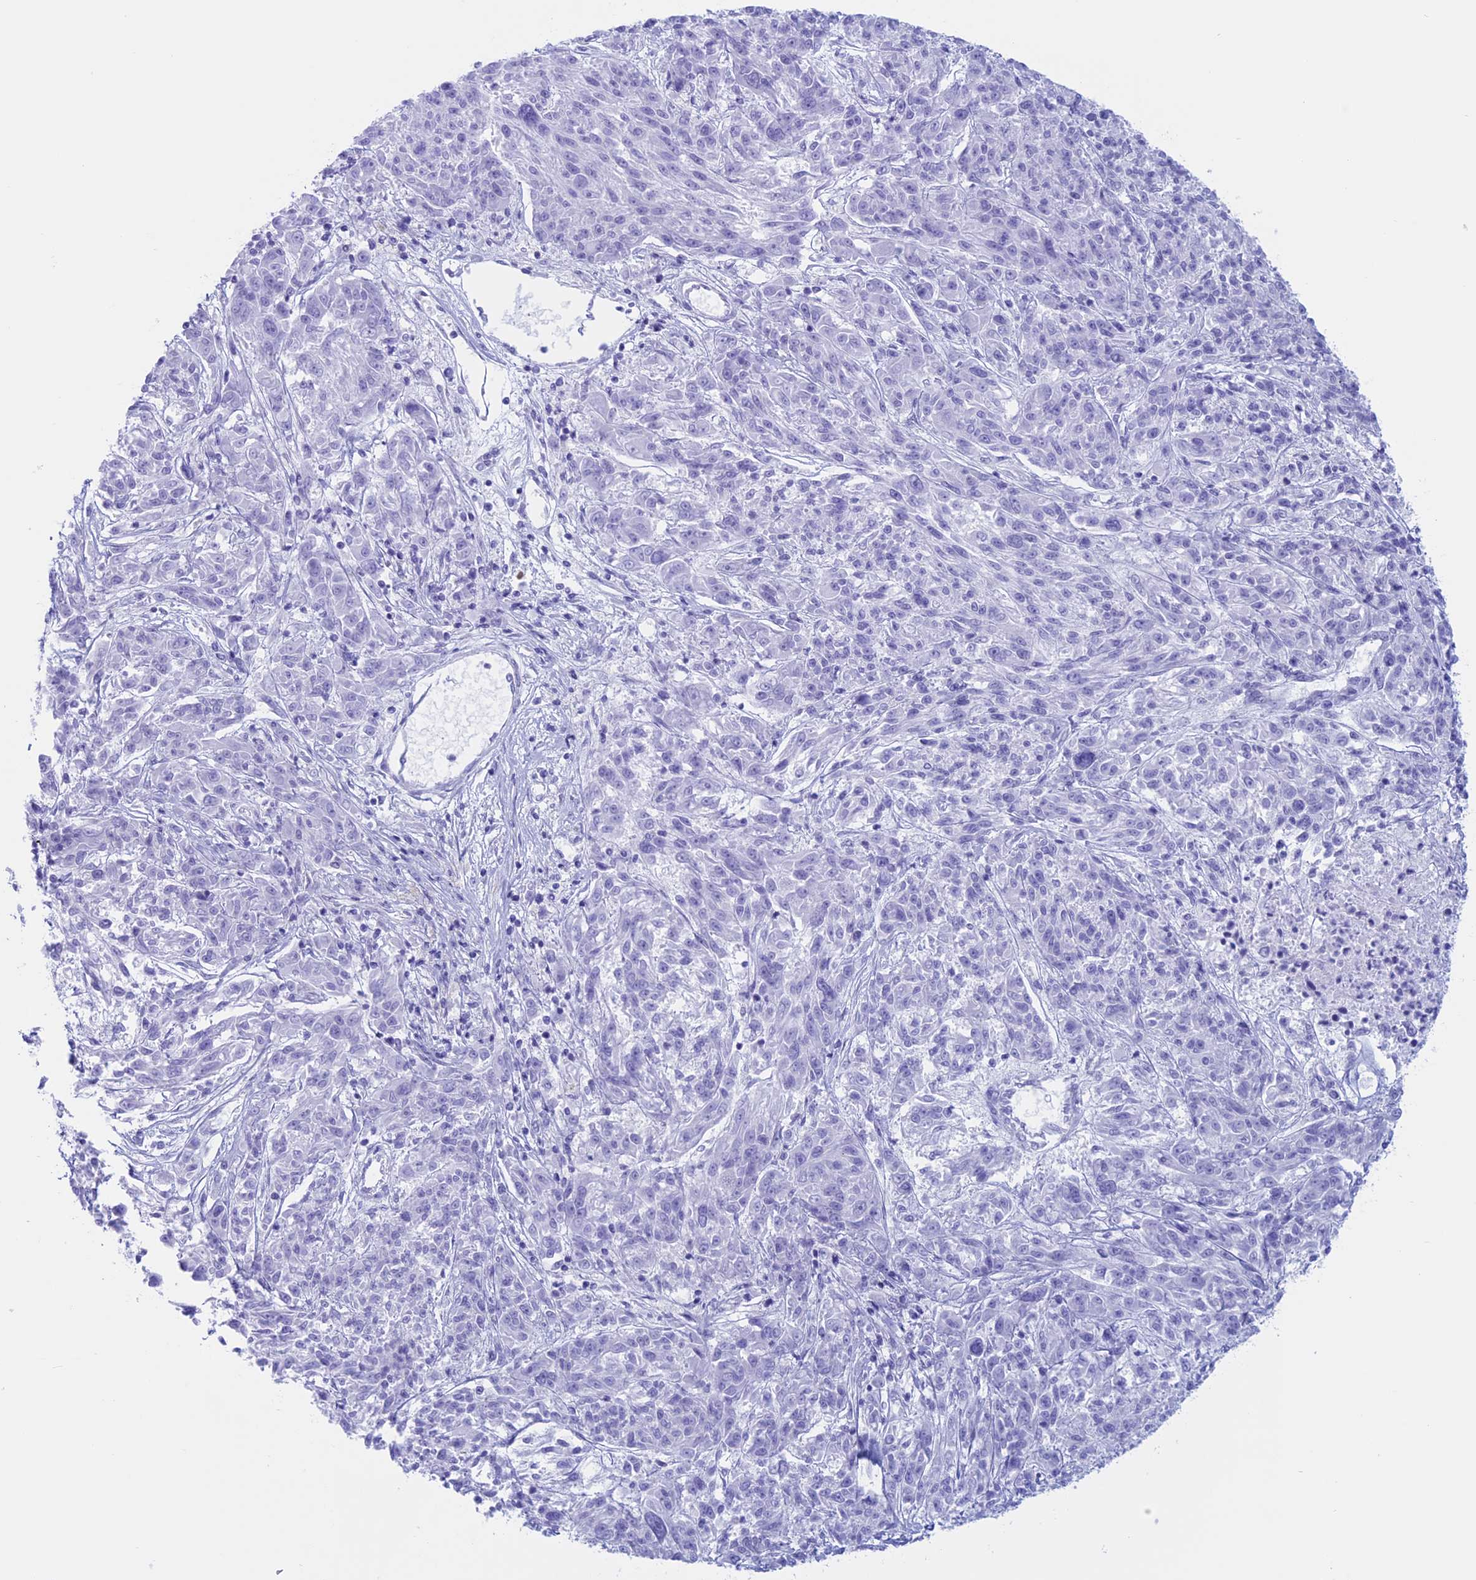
{"staining": {"intensity": "negative", "quantity": "none", "location": "none"}, "tissue": "melanoma", "cell_type": "Tumor cells", "image_type": "cancer", "snomed": [{"axis": "morphology", "description": "Malignant melanoma, NOS"}, {"axis": "topography", "description": "Skin"}], "caption": "This is a image of immunohistochemistry (IHC) staining of melanoma, which shows no expression in tumor cells.", "gene": "RP1", "patient": {"sex": "male", "age": 53}}